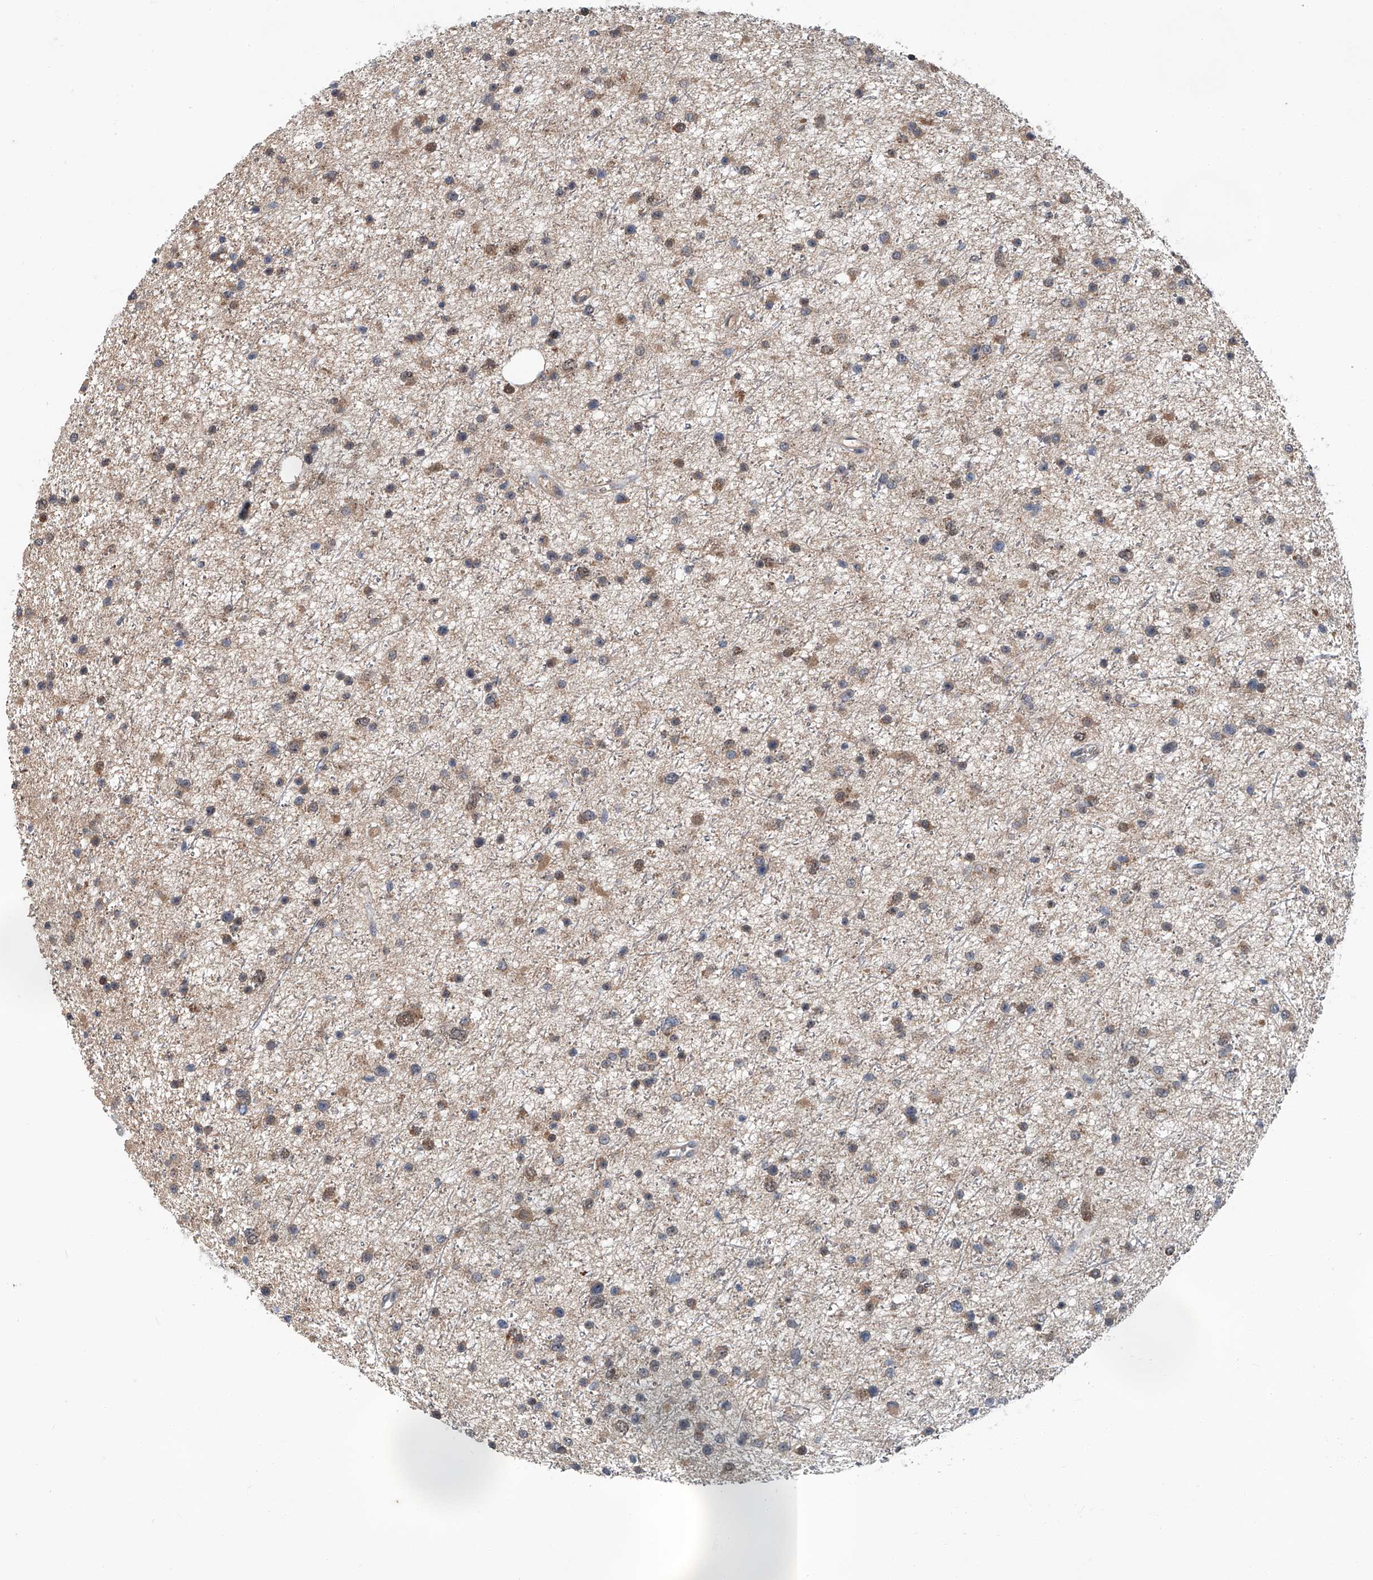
{"staining": {"intensity": "weak", "quantity": "25%-75%", "location": "cytoplasmic/membranous"}, "tissue": "glioma", "cell_type": "Tumor cells", "image_type": "cancer", "snomed": [{"axis": "morphology", "description": "Glioma, malignant, Low grade"}, {"axis": "topography", "description": "Cerebral cortex"}], "caption": "Brown immunohistochemical staining in human malignant glioma (low-grade) shows weak cytoplasmic/membranous expression in approximately 25%-75% of tumor cells.", "gene": "CLK1", "patient": {"sex": "female", "age": 39}}